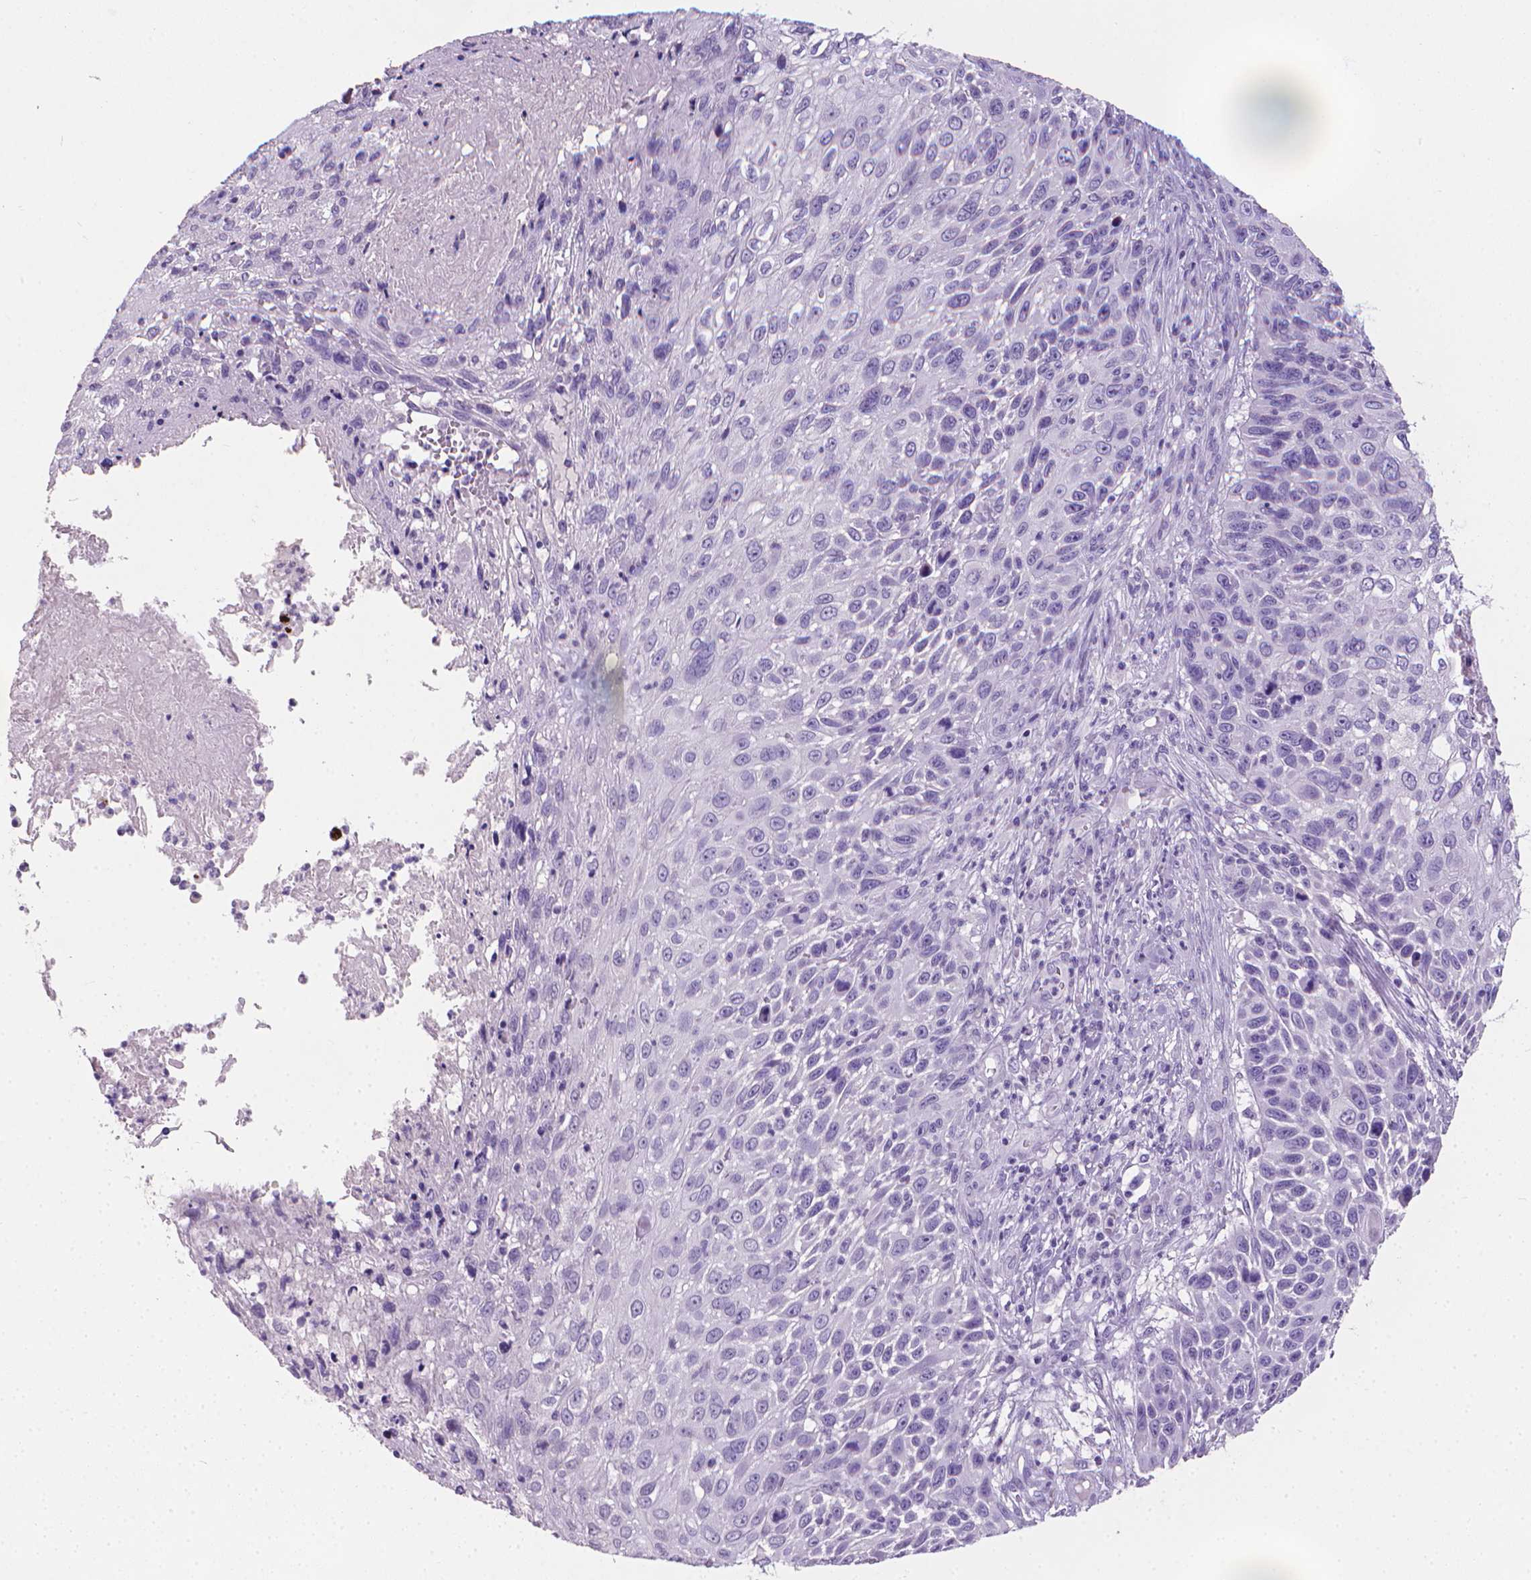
{"staining": {"intensity": "negative", "quantity": "none", "location": "none"}, "tissue": "skin cancer", "cell_type": "Tumor cells", "image_type": "cancer", "snomed": [{"axis": "morphology", "description": "Squamous cell carcinoma, NOS"}, {"axis": "topography", "description": "Skin"}], "caption": "Micrograph shows no significant protein positivity in tumor cells of skin squamous cell carcinoma.", "gene": "XPNPEP2", "patient": {"sex": "male", "age": 92}}